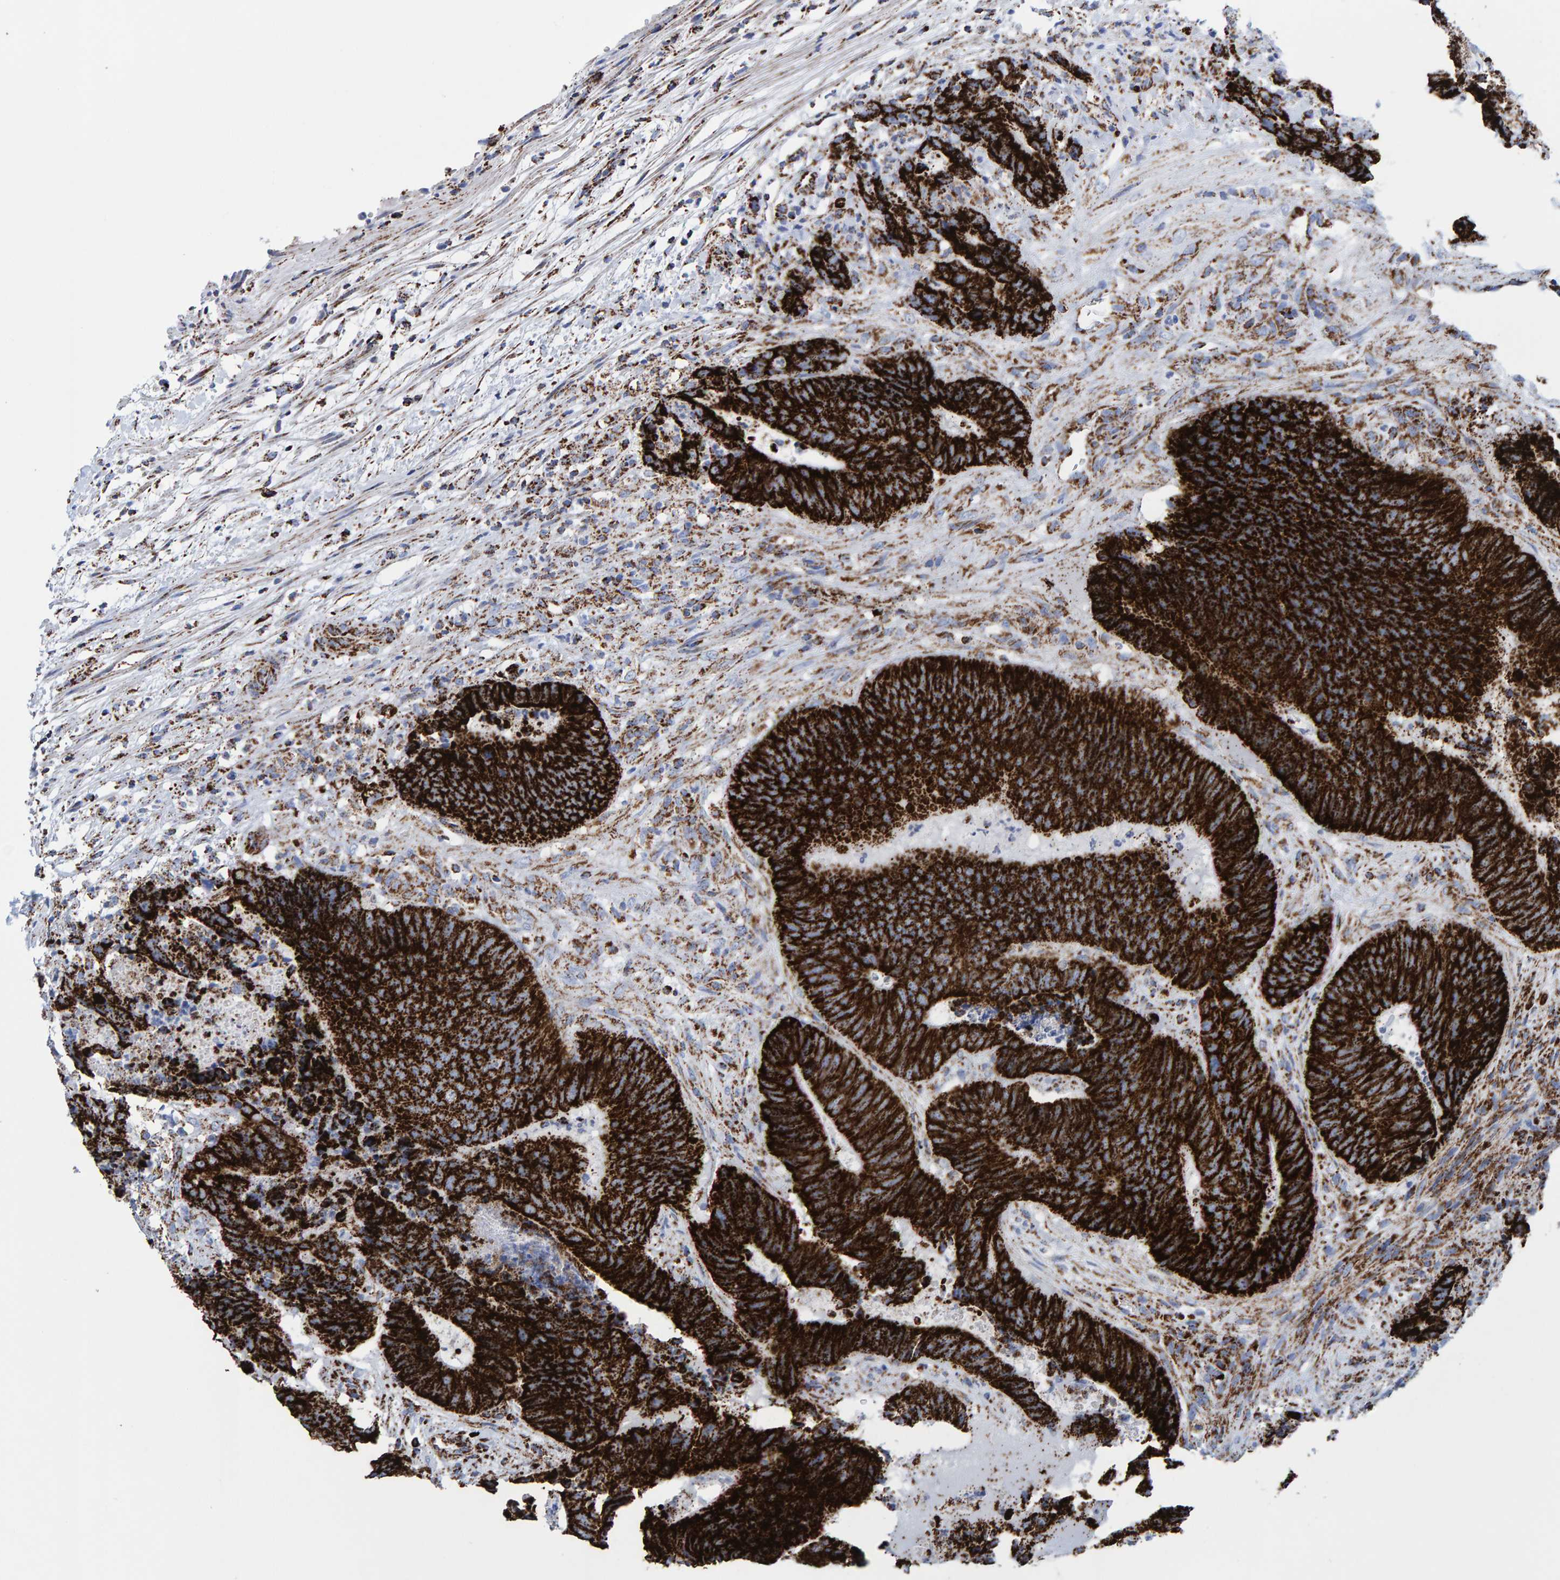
{"staining": {"intensity": "strong", "quantity": ">75%", "location": "cytoplasmic/membranous"}, "tissue": "colorectal cancer", "cell_type": "Tumor cells", "image_type": "cancer", "snomed": [{"axis": "morphology", "description": "Adenocarcinoma, NOS"}, {"axis": "topography", "description": "Colon"}], "caption": "Protein positivity by immunohistochemistry shows strong cytoplasmic/membranous expression in approximately >75% of tumor cells in colorectal cancer.", "gene": "ENSG00000262660", "patient": {"sex": "male", "age": 56}}